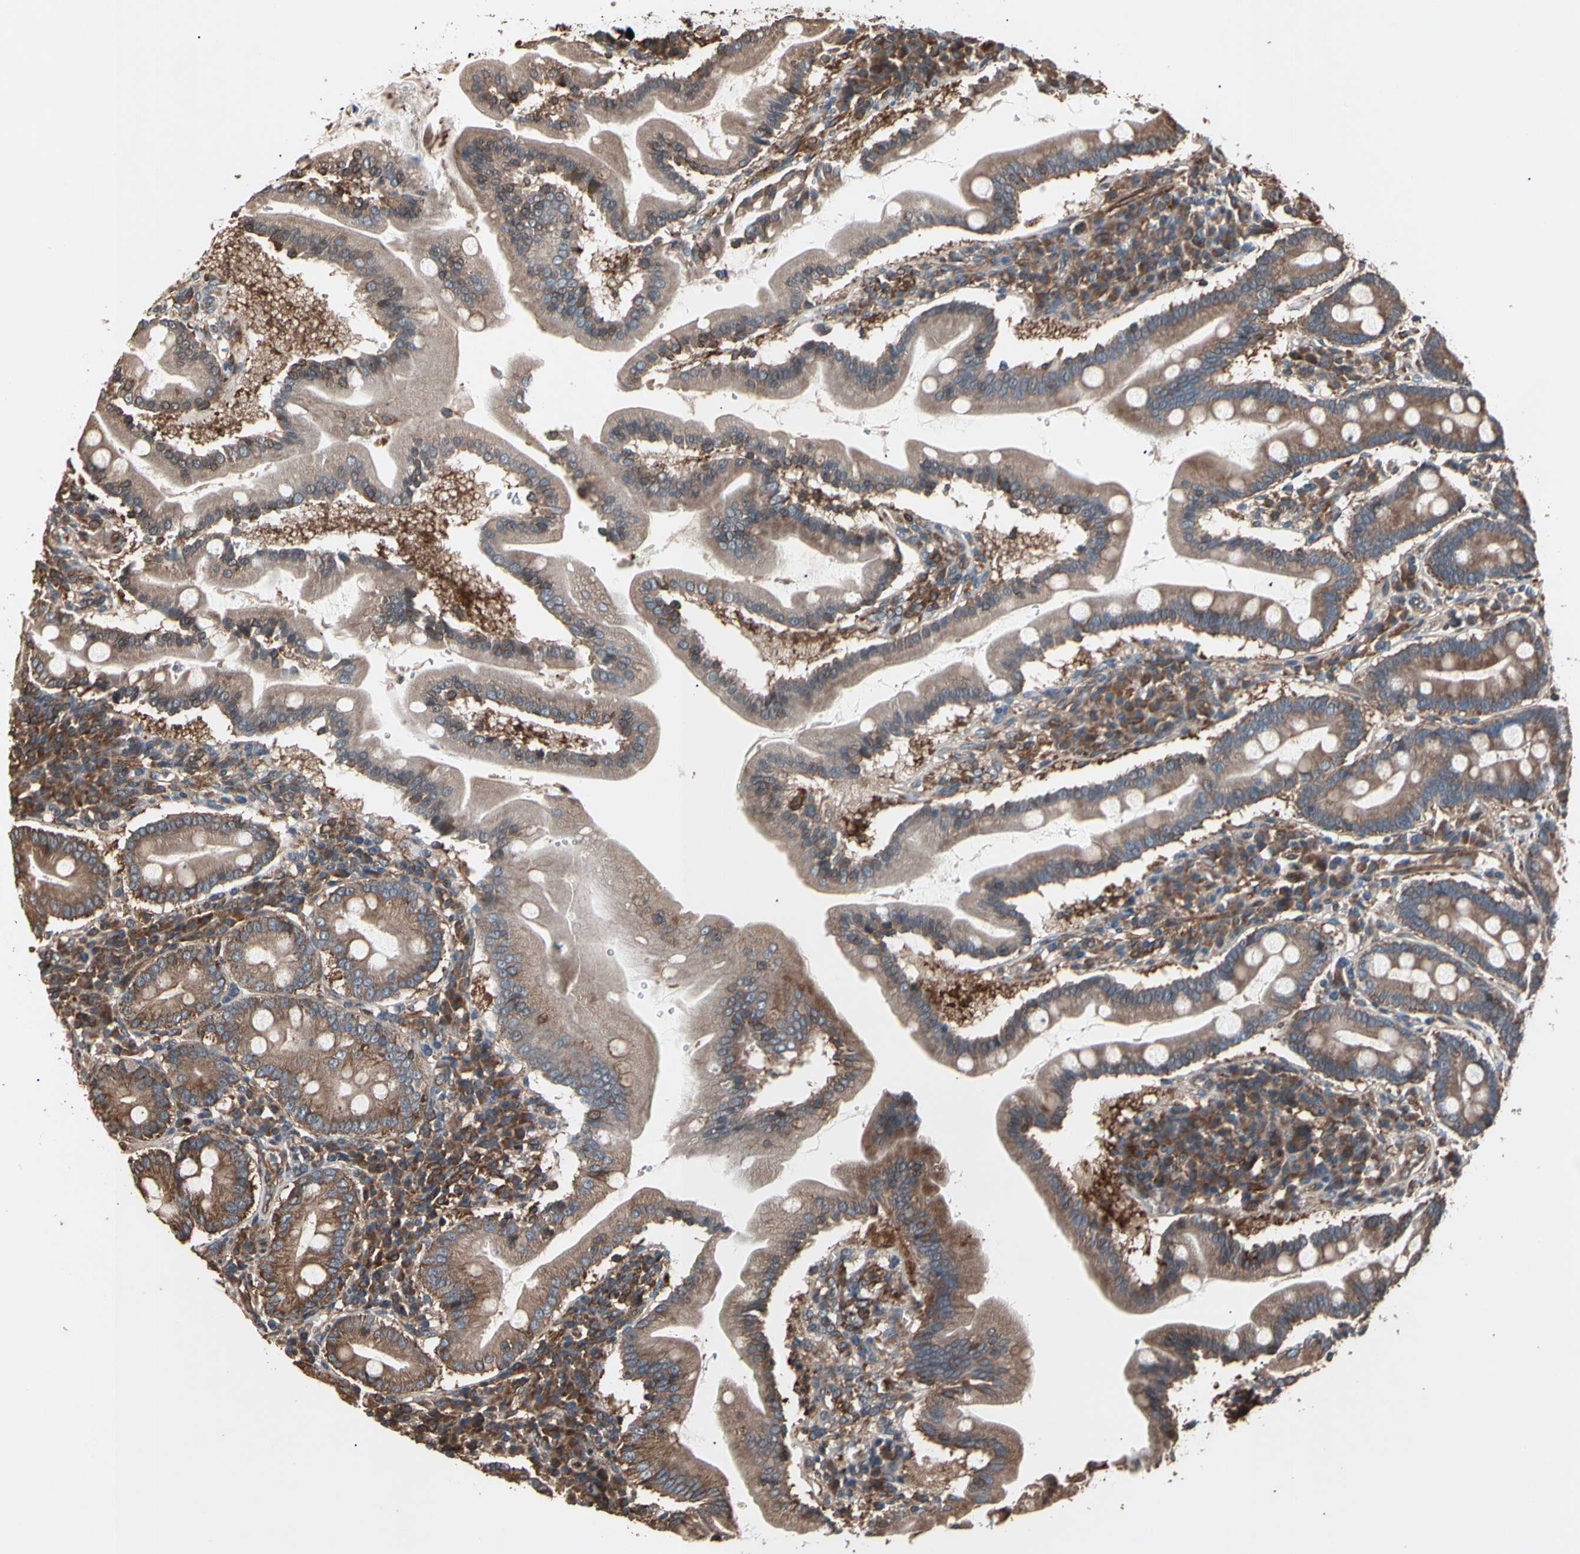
{"staining": {"intensity": "moderate", "quantity": ">75%", "location": "cytoplasmic/membranous"}, "tissue": "duodenum", "cell_type": "Glandular cells", "image_type": "normal", "snomed": [{"axis": "morphology", "description": "Normal tissue, NOS"}, {"axis": "topography", "description": "Duodenum"}], "caption": "Immunohistochemical staining of normal human duodenum displays >75% levels of moderate cytoplasmic/membranous protein positivity in approximately >75% of glandular cells.", "gene": "AGBL2", "patient": {"sex": "male", "age": 50}}